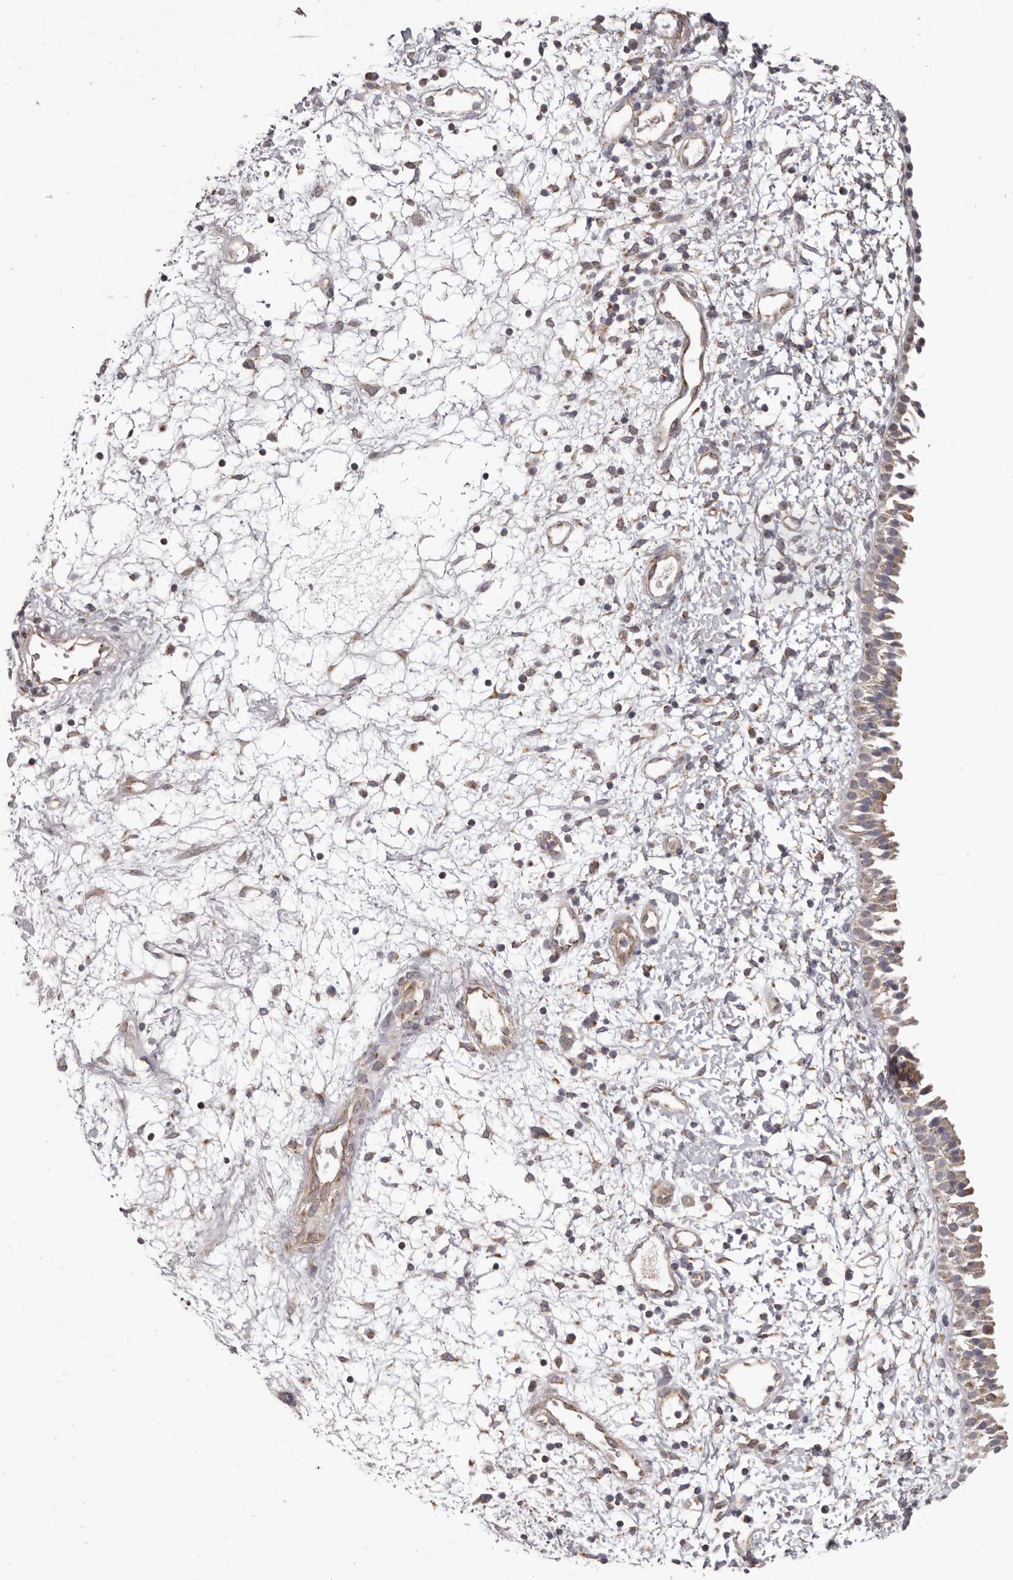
{"staining": {"intensity": "moderate", "quantity": "25%-75%", "location": "cytoplasmic/membranous"}, "tissue": "nasopharynx", "cell_type": "Respiratory epithelial cells", "image_type": "normal", "snomed": [{"axis": "morphology", "description": "Normal tissue, NOS"}, {"axis": "topography", "description": "Nasopharynx"}], "caption": "This histopathology image displays immunohistochemistry (IHC) staining of benign human nasopharynx, with medium moderate cytoplasmic/membranous staining in approximately 25%-75% of respiratory epithelial cells.", "gene": "CHRM2", "patient": {"sex": "male", "age": 22}}